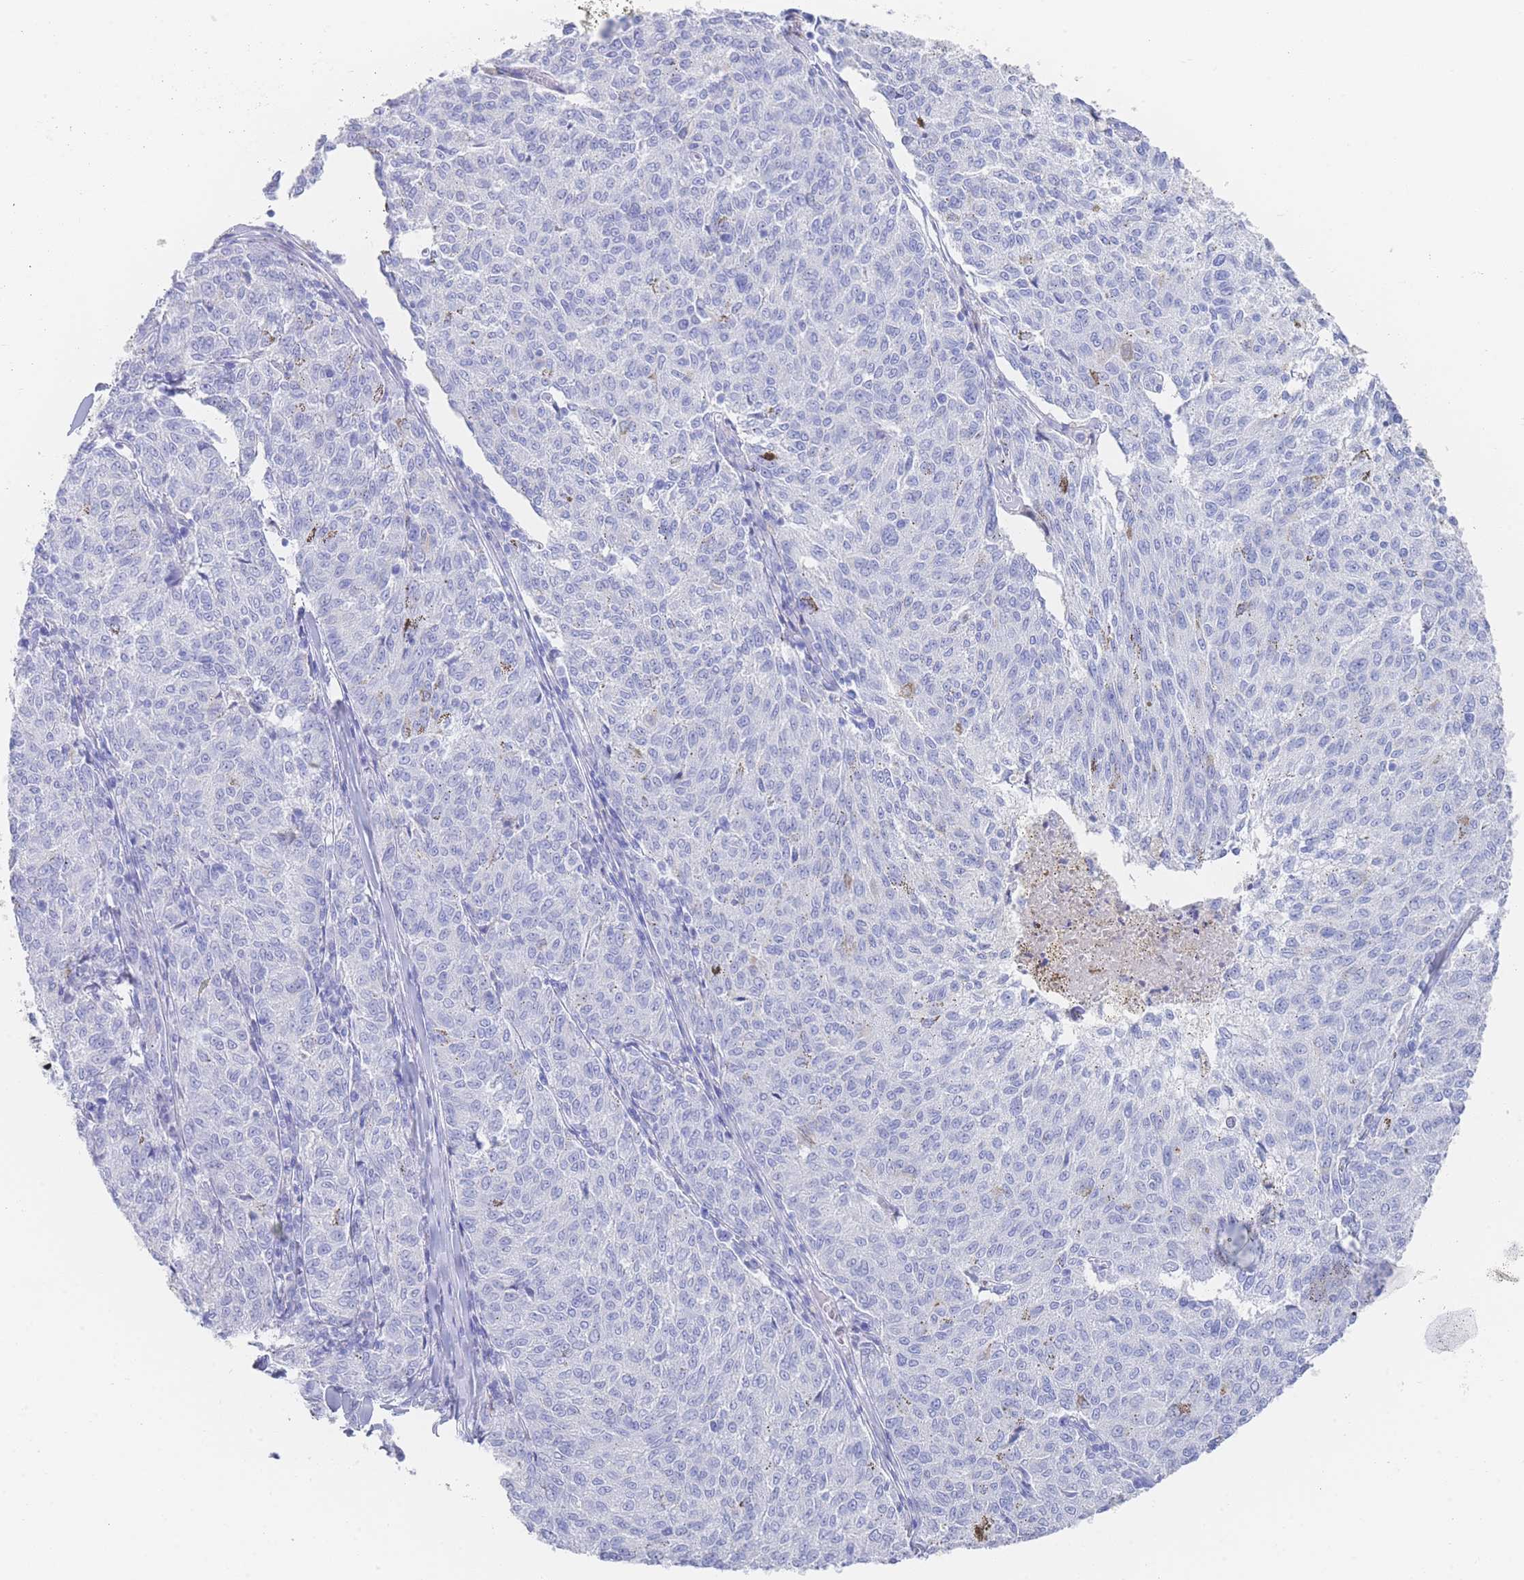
{"staining": {"intensity": "negative", "quantity": "none", "location": "none"}, "tissue": "melanoma", "cell_type": "Tumor cells", "image_type": "cancer", "snomed": [{"axis": "morphology", "description": "Malignant melanoma, NOS"}, {"axis": "topography", "description": "Skin"}], "caption": "The histopathology image displays no staining of tumor cells in malignant melanoma.", "gene": "LRRC37A", "patient": {"sex": "female", "age": 72}}